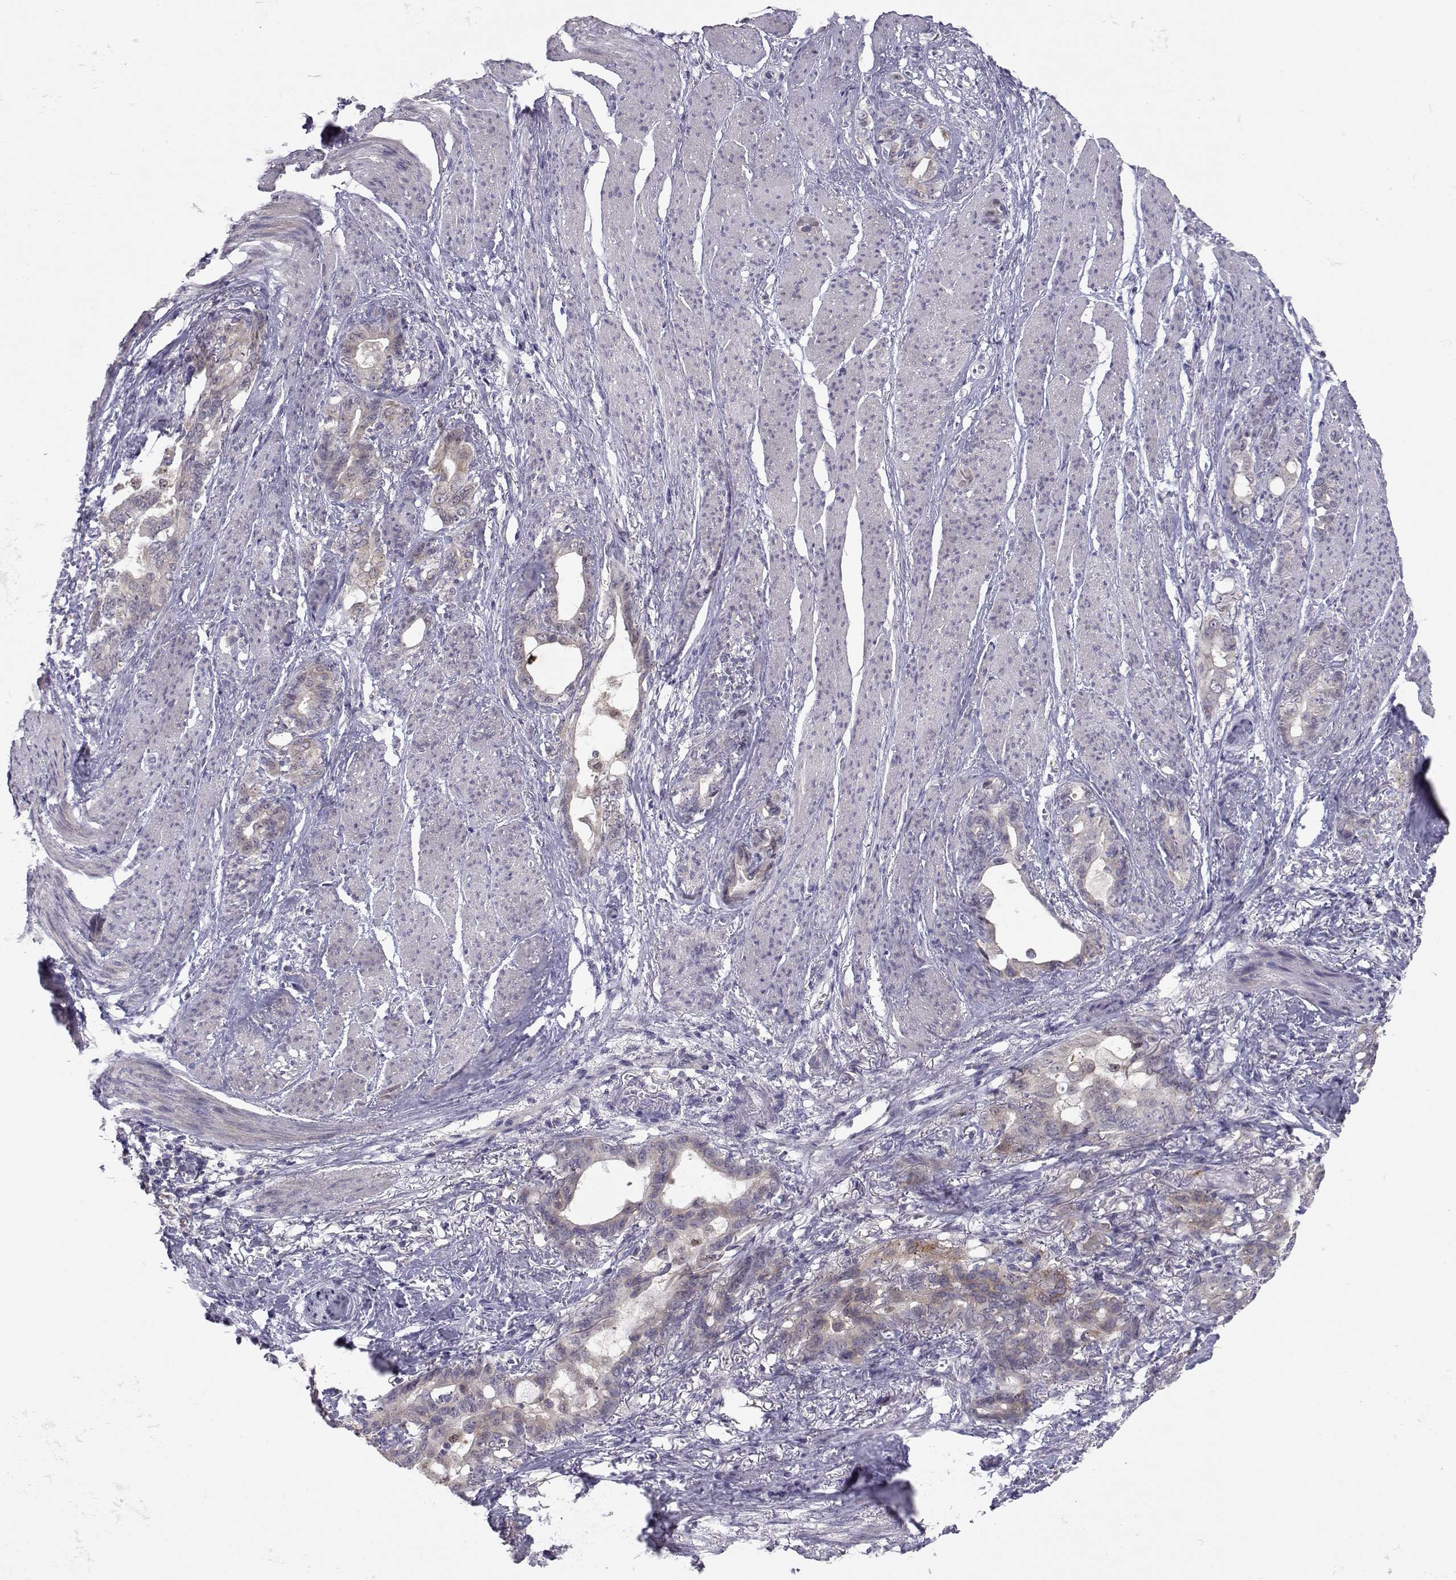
{"staining": {"intensity": "weak", "quantity": ">75%", "location": "cytoplasmic/membranous"}, "tissue": "stomach cancer", "cell_type": "Tumor cells", "image_type": "cancer", "snomed": [{"axis": "morphology", "description": "Normal tissue, NOS"}, {"axis": "morphology", "description": "Adenocarcinoma, NOS"}, {"axis": "topography", "description": "Esophagus"}, {"axis": "topography", "description": "Stomach, upper"}], "caption": "Tumor cells demonstrate low levels of weak cytoplasmic/membranous positivity in approximately >75% of cells in stomach cancer (adenocarcinoma).", "gene": "NPVF", "patient": {"sex": "male", "age": 62}}